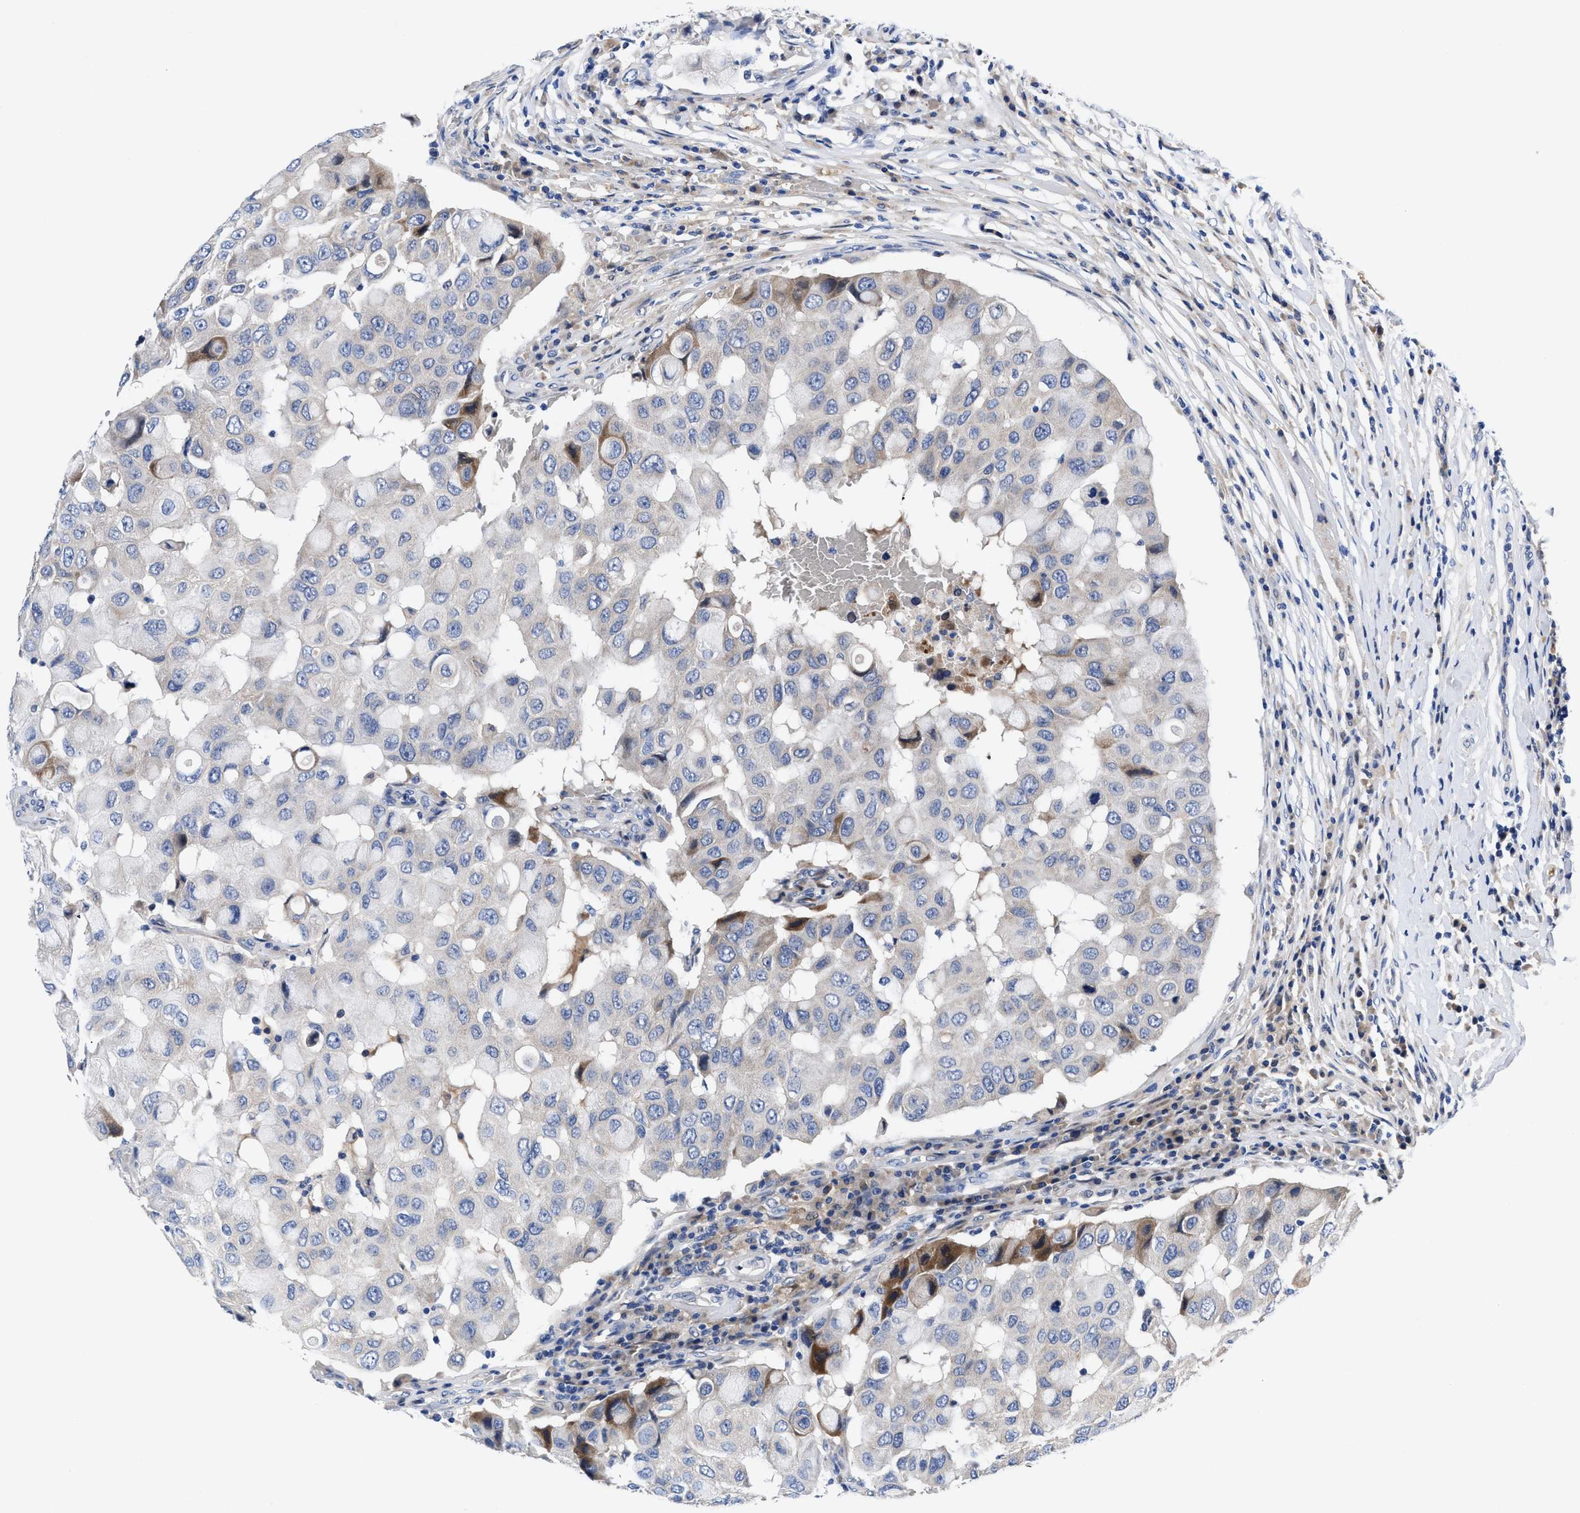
{"staining": {"intensity": "weak", "quantity": "<25%", "location": "cytoplasmic/membranous"}, "tissue": "breast cancer", "cell_type": "Tumor cells", "image_type": "cancer", "snomed": [{"axis": "morphology", "description": "Duct carcinoma"}, {"axis": "topography", "description": "Breast"}], "caption": "Intraductal carcinoma (breast) stained for a protein using immunohistochemistry demonstrates no staining tumor cells.", "gene": "DHRS13", "patient": {"sex": "female", "age": 27}}